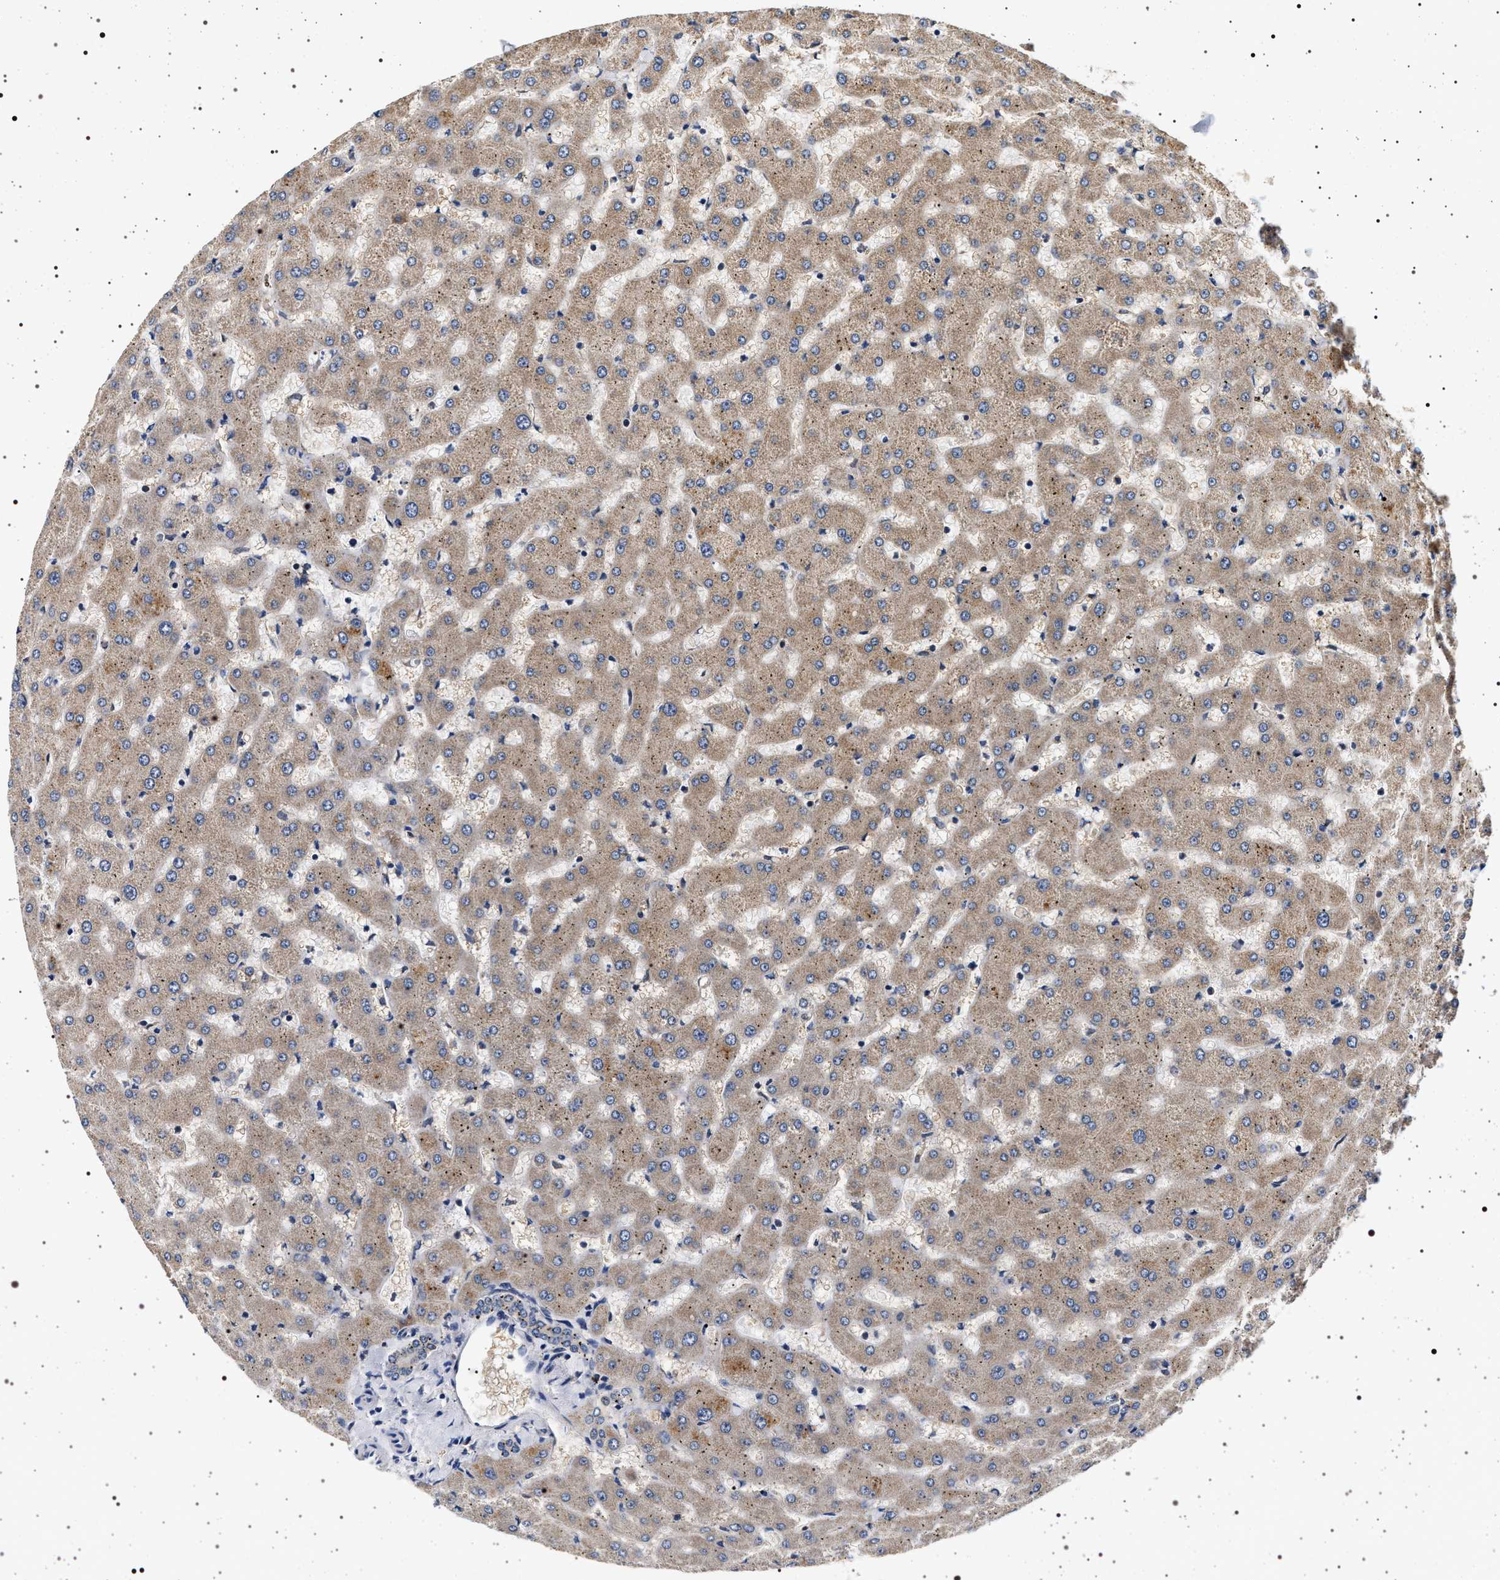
{"staining": {"intensity": "weak", "quantity": "<25%", "location": "cytoplasmic/membranous"}, "tissue": "liver", "cell_type": "Cholangiocytes", "image_type": "normal", "snomed": [{"axis": "morphology", "description": "Normal tissue, NOS"}, {"axis": "topography", "description": "Liver"}], "caption": "Immunohistochemistry (IHC) micrograph of unremarkable liver: liver stained with DAB exhibits no significant protein staining in cholangiocytes. (DAB (3,3'-diaminobenzidine) immunohistochemistry (IHC) with hematoxylin counter stain).", "gene": "DCBLD2", "patient": {"sex": "female", "age": 63}}